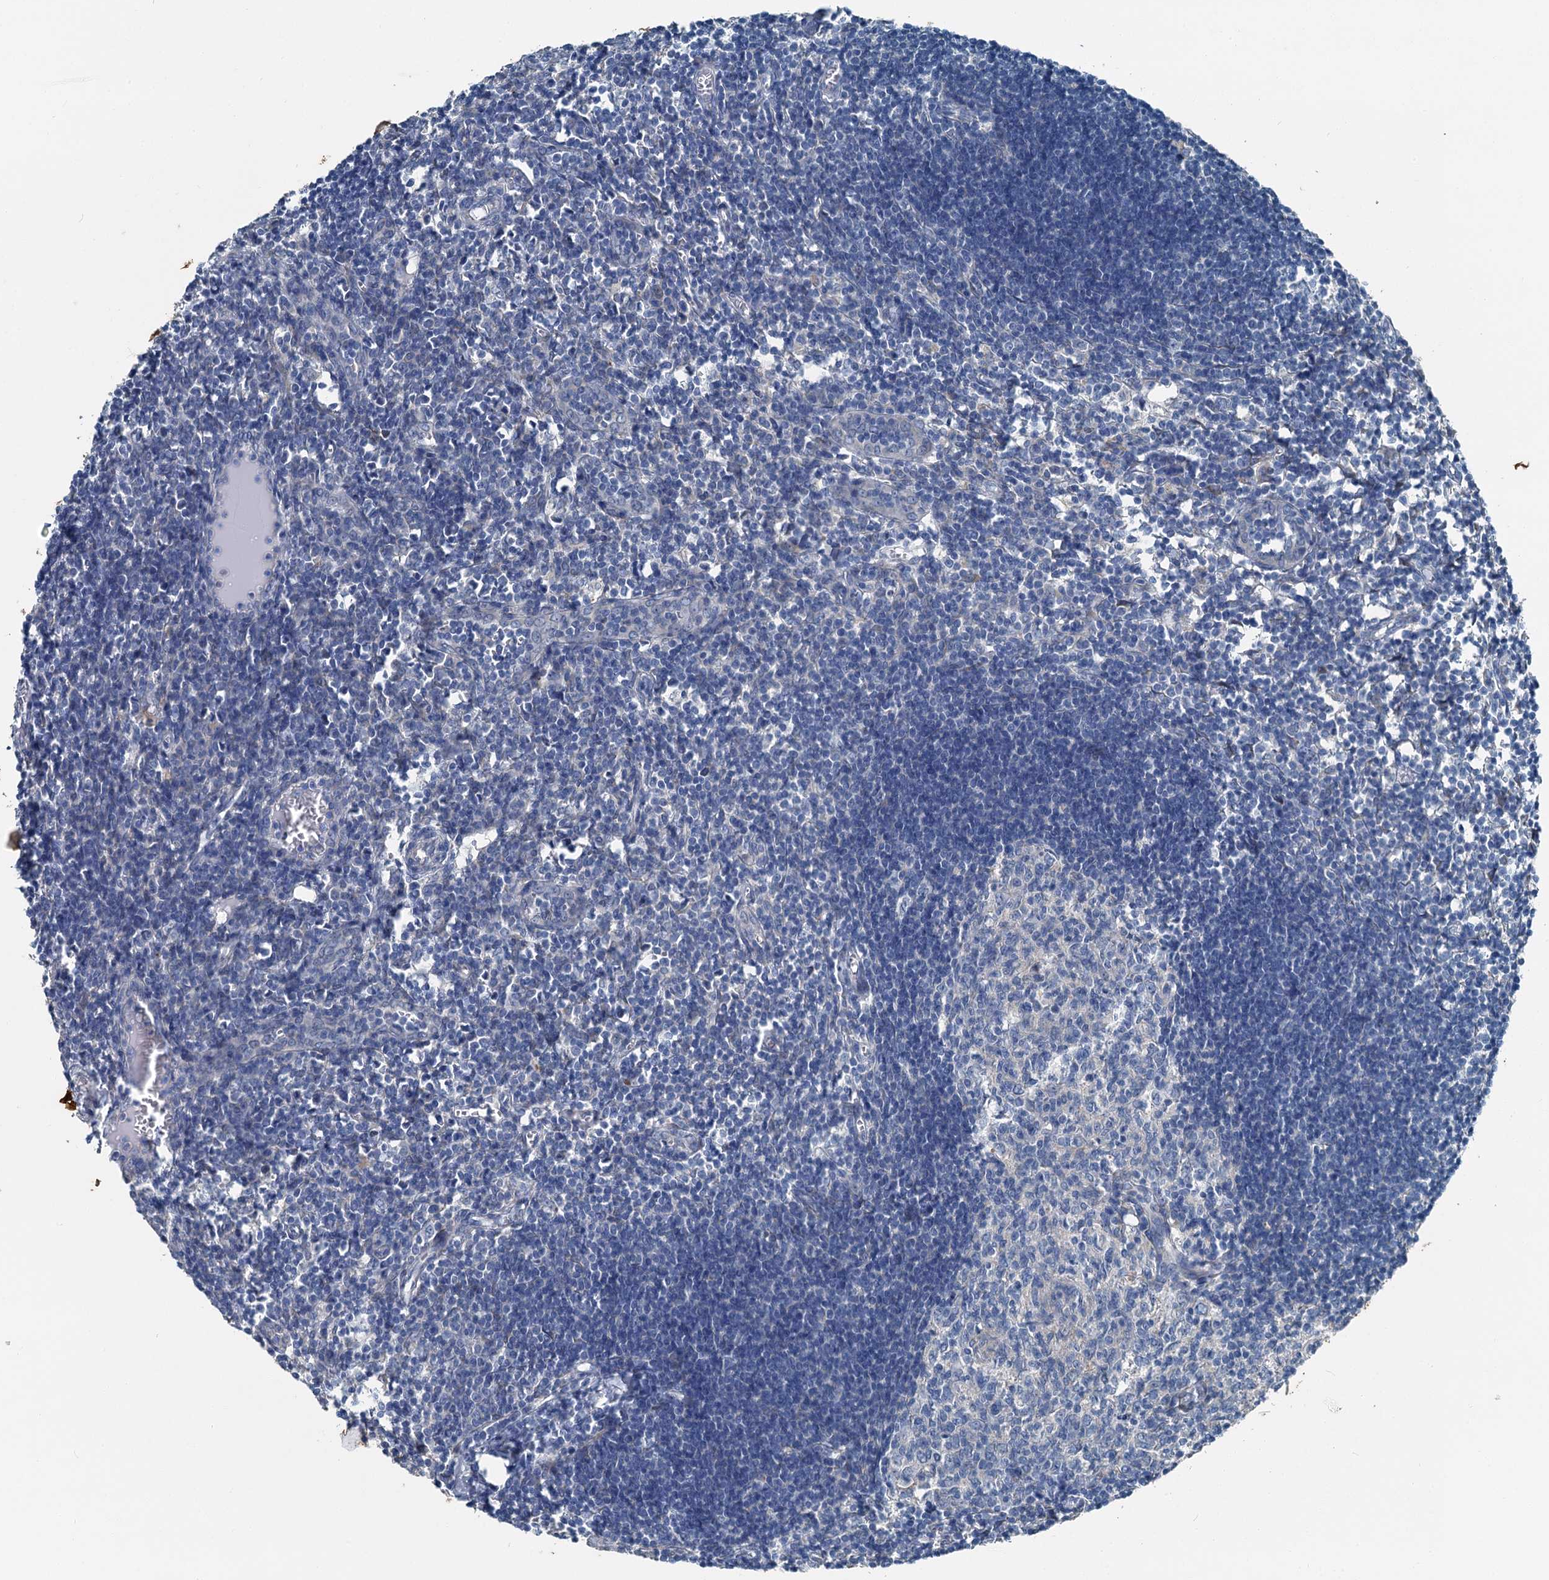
{"staining": {"intensity": "negative", "quantity": "none", "location": "none"}, "tissue": "lymph node", "cell_type": "Germinal center cells", "image_type": "normal", "snomed": [{"axis": "morphology", "description": "Normal tissue, NOS"}, {"axis": "morphology", "description": "Malignant melanoma, Metastatic site"}, {"axis": "topography", "description": "Lymph node"}], "caption": "Germinal center cells are negative for brown protein staining in benign lymph node.", "gene": "C6orf120", "patient": {"sex": "male", "age": 41}}